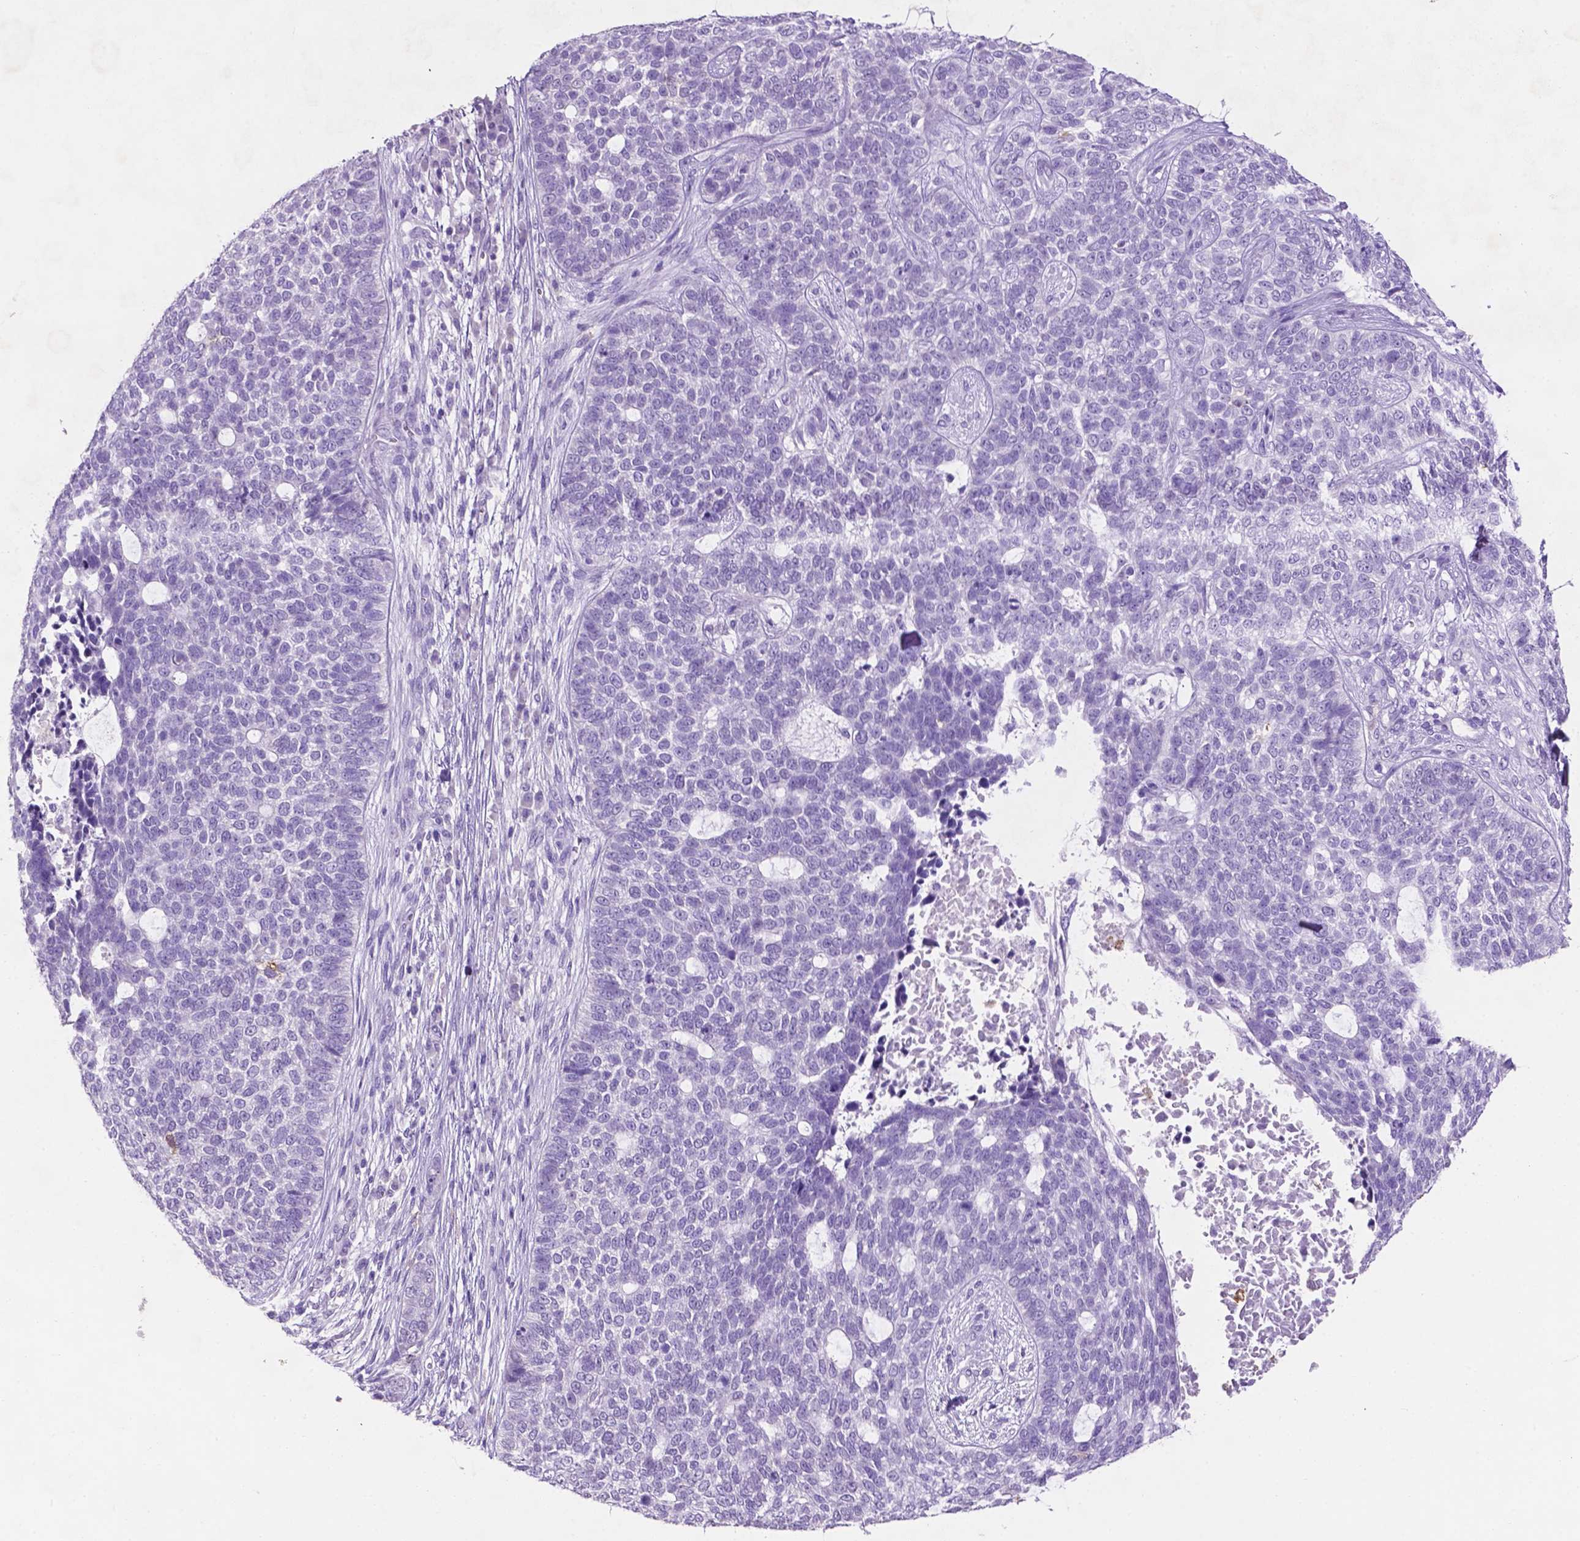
{"staining": {"intensity": "negative", "quantity": "none", "location": "none"}, "tissue": "skin cancer", "cell_type": "Tumor cells", "image_type": "cancer", "snomed": [{"axis": "morphology", "description": "Basal cell carcinoma"}, {"axis": "topography", "description": "Skin"}], "caption": "Protein analysis of basal cell carcinoma (skin) demonstrates no significant staining in tumor cells. (Stains: DAB immunohistochemistry (IHC) with hematoxylin counter stain, Microscopy: brightfield microscopy at high magnification).", "gene": "TACSTD2", "patient": {"sex": "female", "age": 69}}